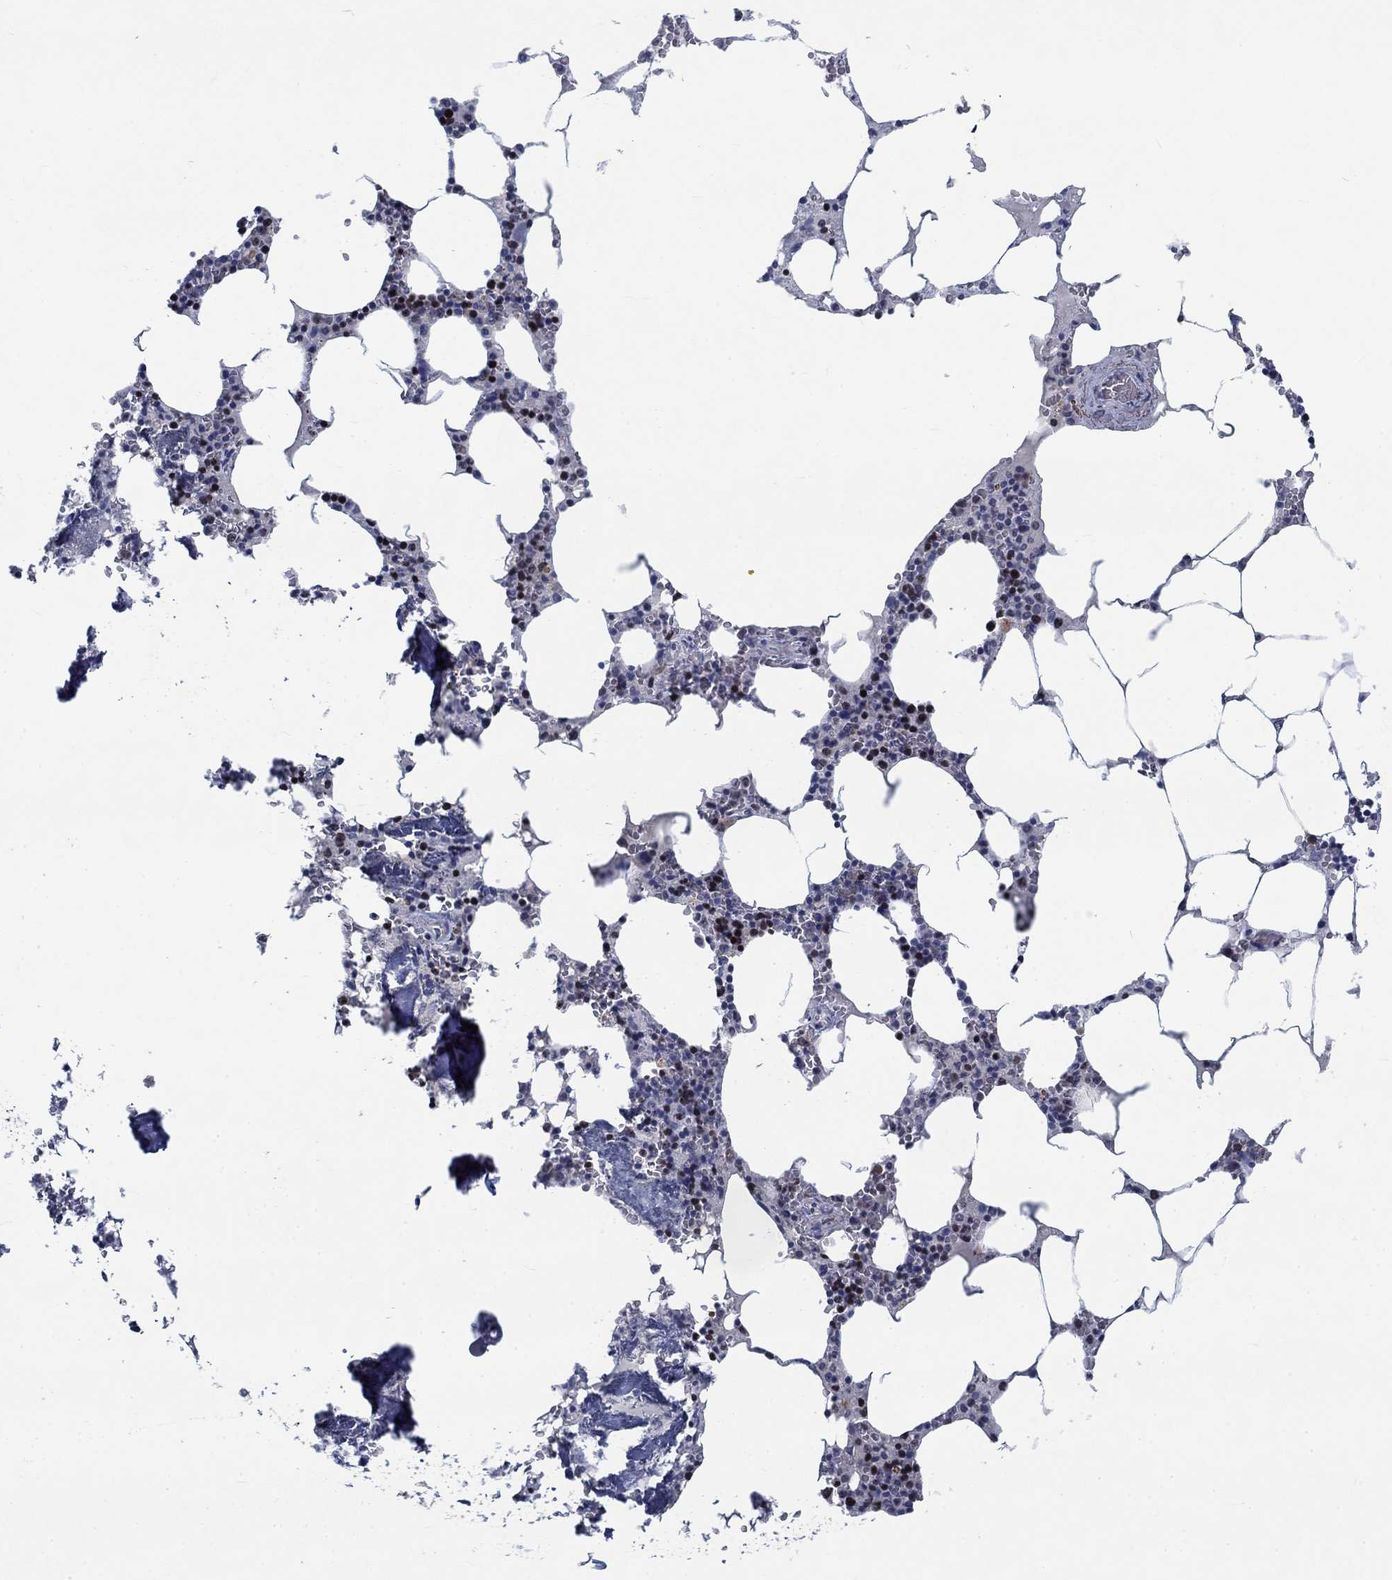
{"staining": {"intensity": "negative", "quantity": "none", "location": "none"}, "tissue": "bone marrow", "cell_type": "Hematopoietic cells", "image_type": "normal", "snomed": [{"axis": "morphology", "description": "Normal tissue, NOS"}, {"axis": "topography", "description": "Bone marrow"}], "caption": "This is an immunohistochemistry photomicrograph of unremarkable bone marrow. There is no expression in hematopoietic cells.", "gene": "MMP24", "patient": {"sex": "female", "age": 64}}